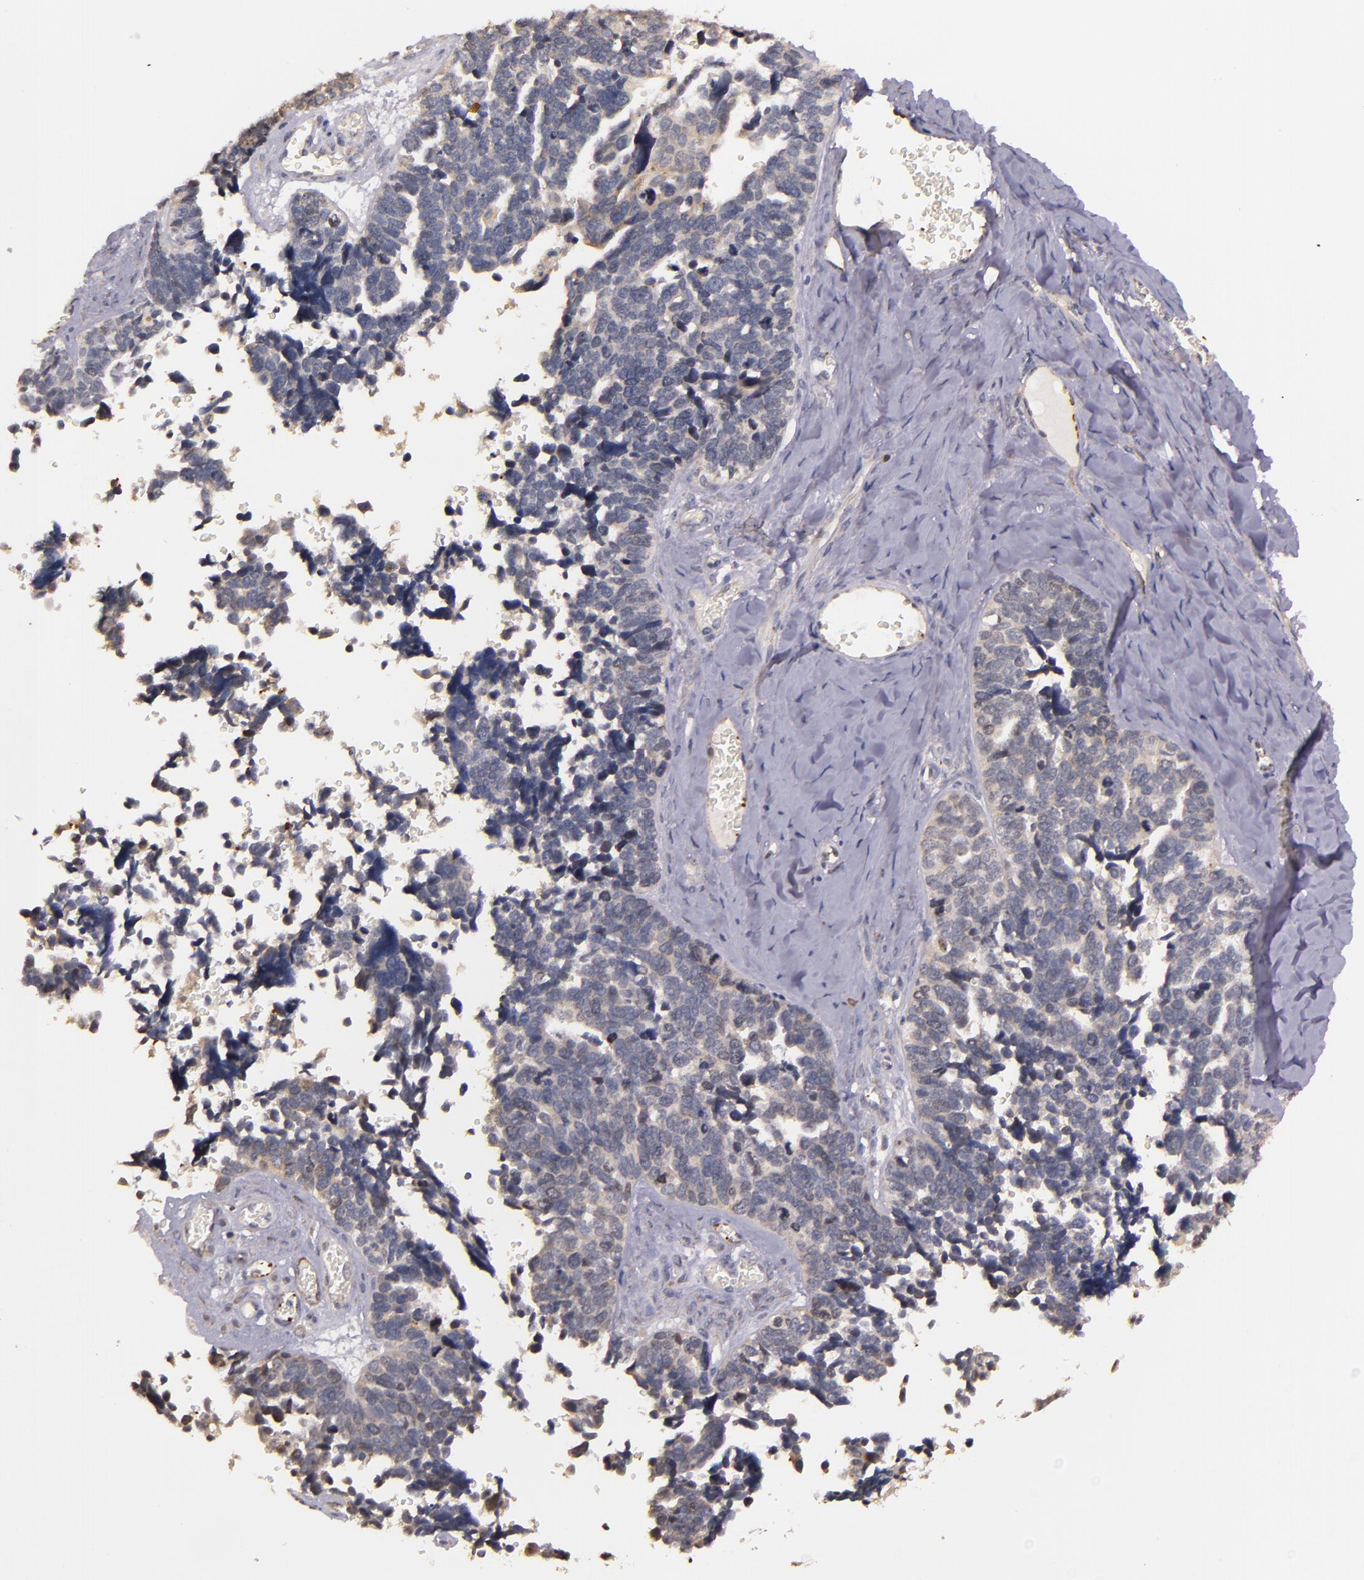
{"staining": {"intensity": "weak", "quantity": "25%-75%", "location": "cytoplasmic/membranous"}, "tissue": "ovarian cancer", "cell_type": "Tumor cells", "image_type": "cancer", "snomed": [{"axis": "morphology", "description": "Cystadenocarcinoma, serous, NOS"}, {"axis": "topography", "description": "Ovary"}], "caption": "Protein analysis of serous cystadenocarcinoma (ovarian) tissue shows weak cytoplasmic/membranous positivity in approximately 25%-75% of tumor cells.", "gene": "SYTL4", "patient": {"sex": "female", "age": 77}}